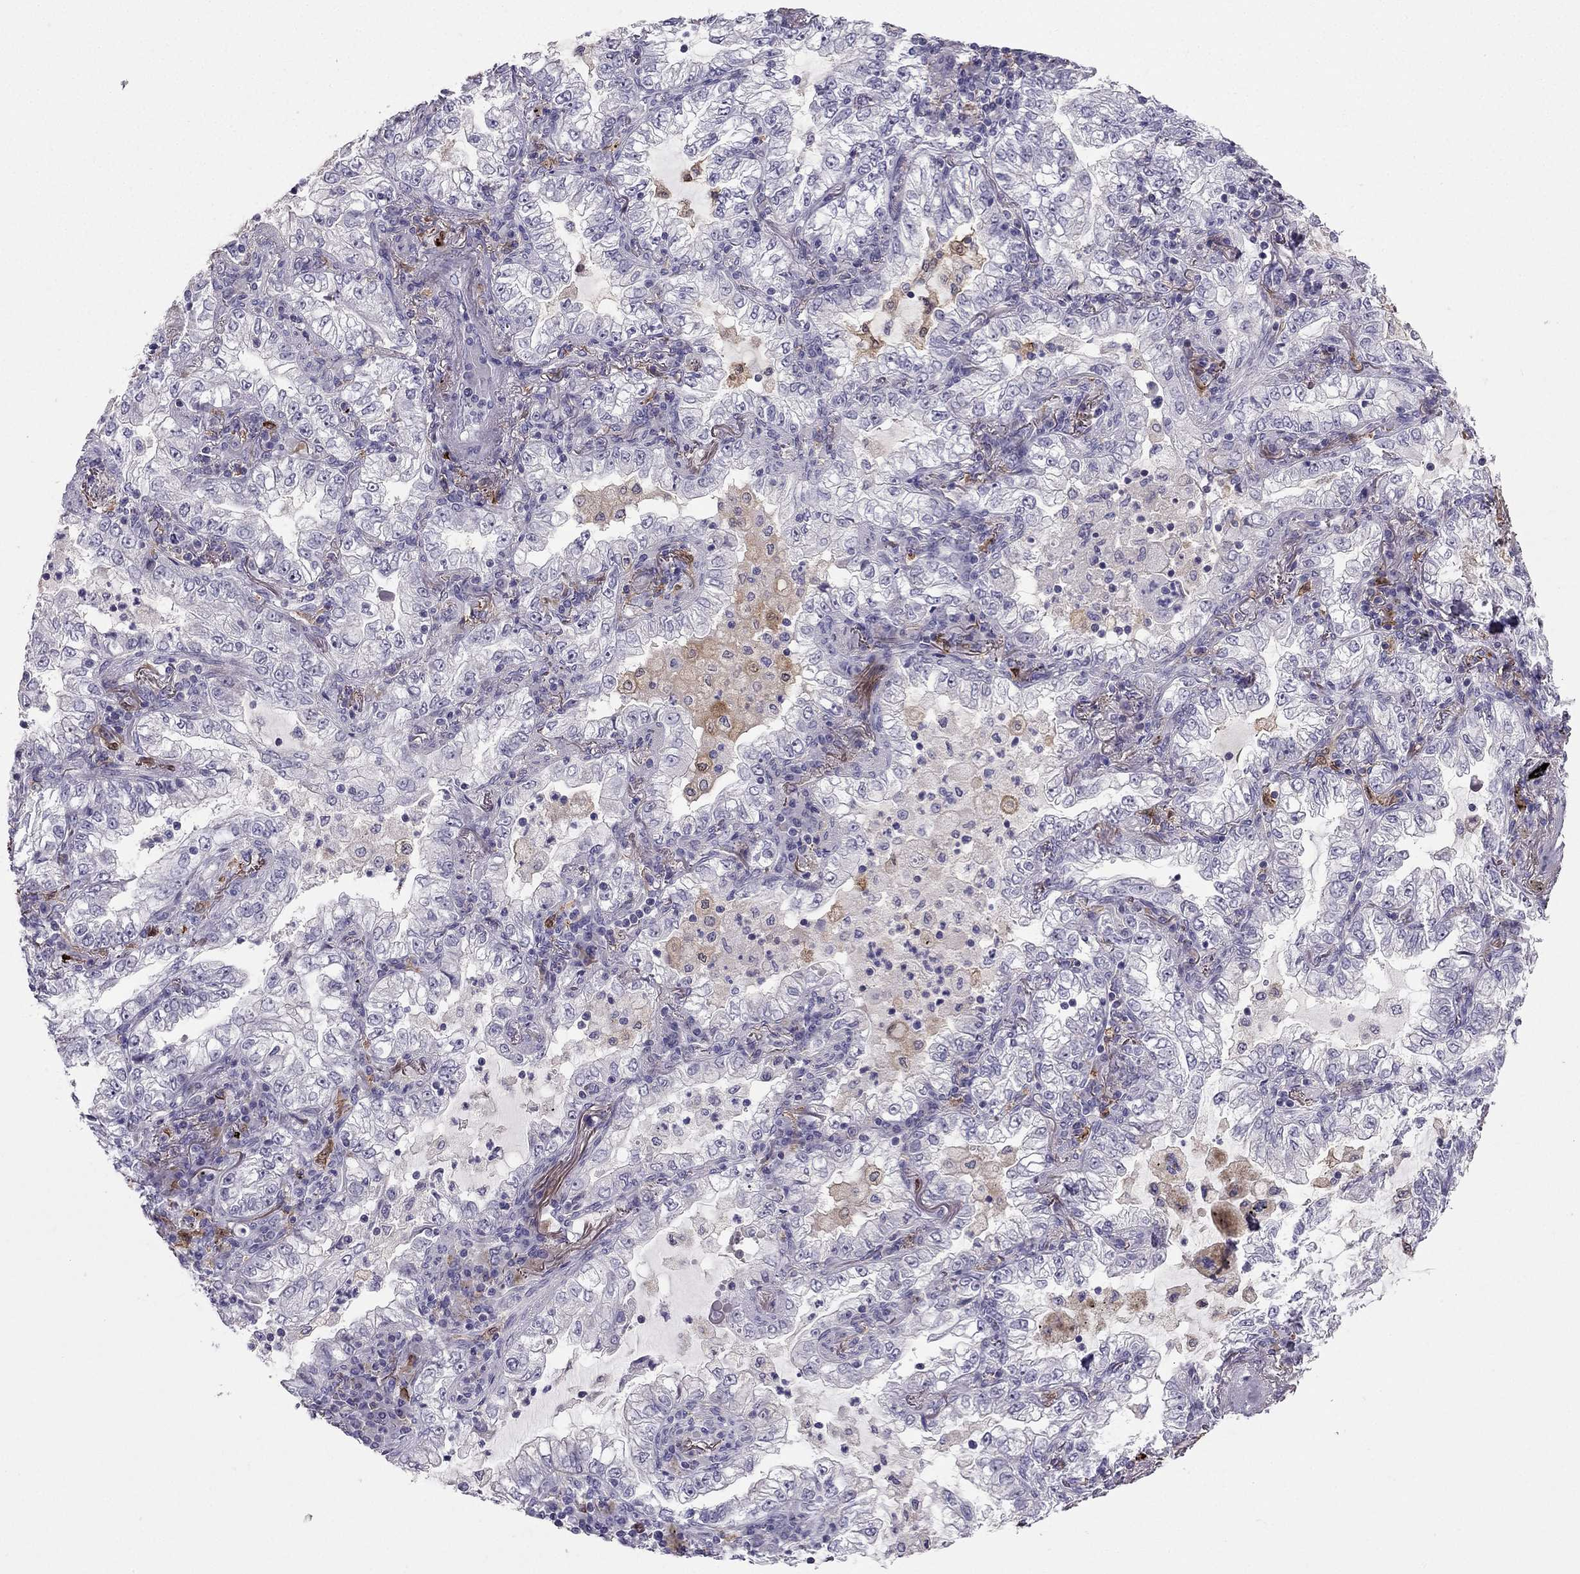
{"staining": {"intensity": "negative", "quantity": "none", "location": "none"}, "tissue": "lung cancer", "cell_type": "Tumor cells", "image_type": "cancer", "snomed": [{"axis": "morphology", "description": "Adenocarcinoma, NOS"}, {"axis": "topography", "description": "Lung"}], "caption": "IHC photomicrograph of human lung cancer (adenocarcinoma) stained for a protein (brown), which shows no expression in tumor cells.", "gene": "LMTK3", "patient": {"sex": "female", "age": 73}}